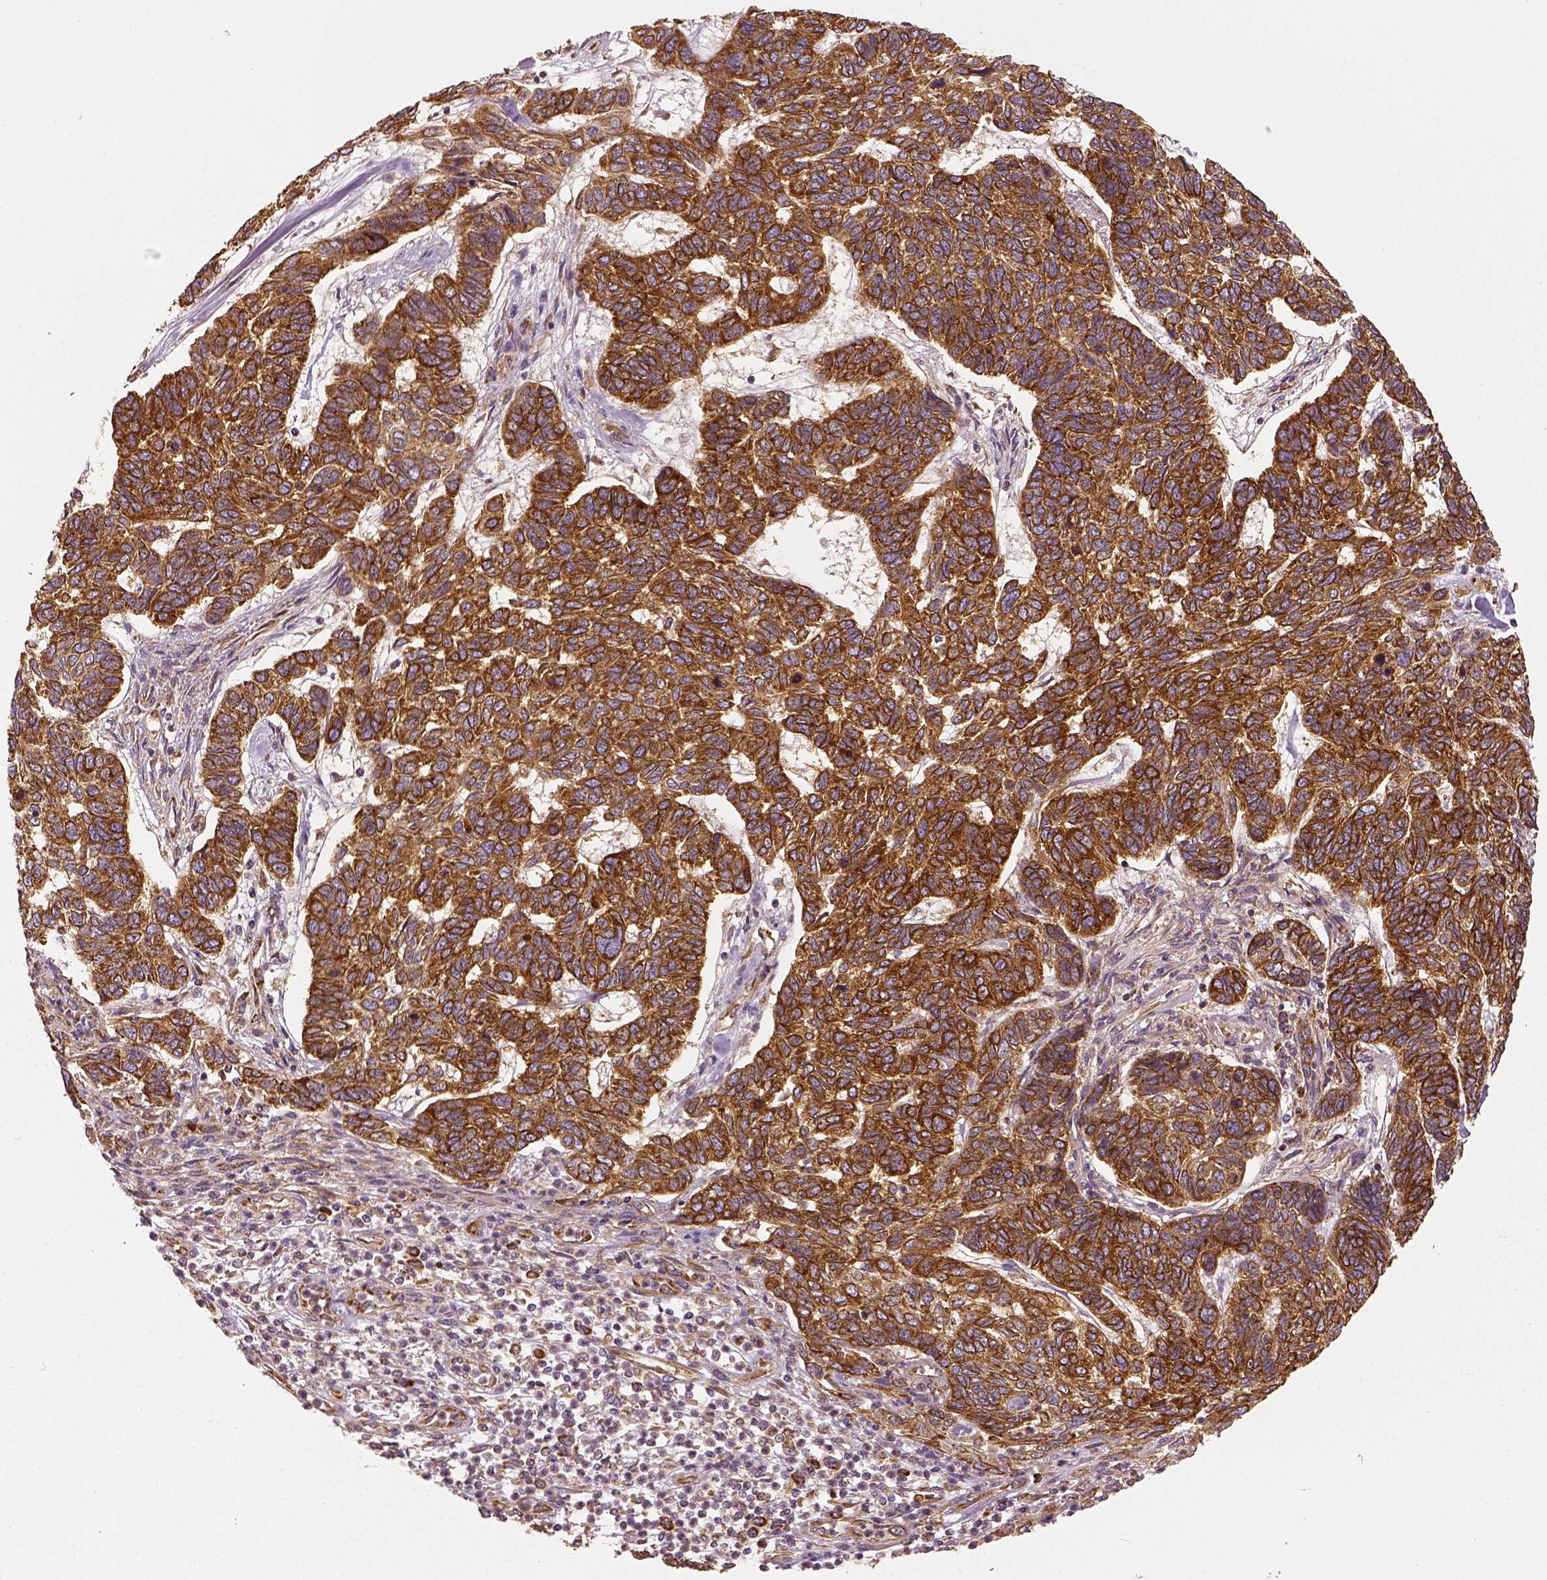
{"staining": {"intensity": "moderate", "quantity": ">75%", "location": "cytoplasmic/membranous"}, "tissue": "skin cancer", "cell_type": "Tumor cells", "image_type": "cancer", "snomed": [{"axis": "morphology", "description": "Basal cell carcinoma"}, {"axis": "topography", "description": "Skin"}], "caption": "IHC (DAB (3,3'-diaminobenzidine)) staining of human skin basal cell carcinoma shows moderate cytoplasmic/membranous protein expression in about >75% of tumor cells.", "gene": "PGAM5", "patient": {"sex": "female", "age": 65}}